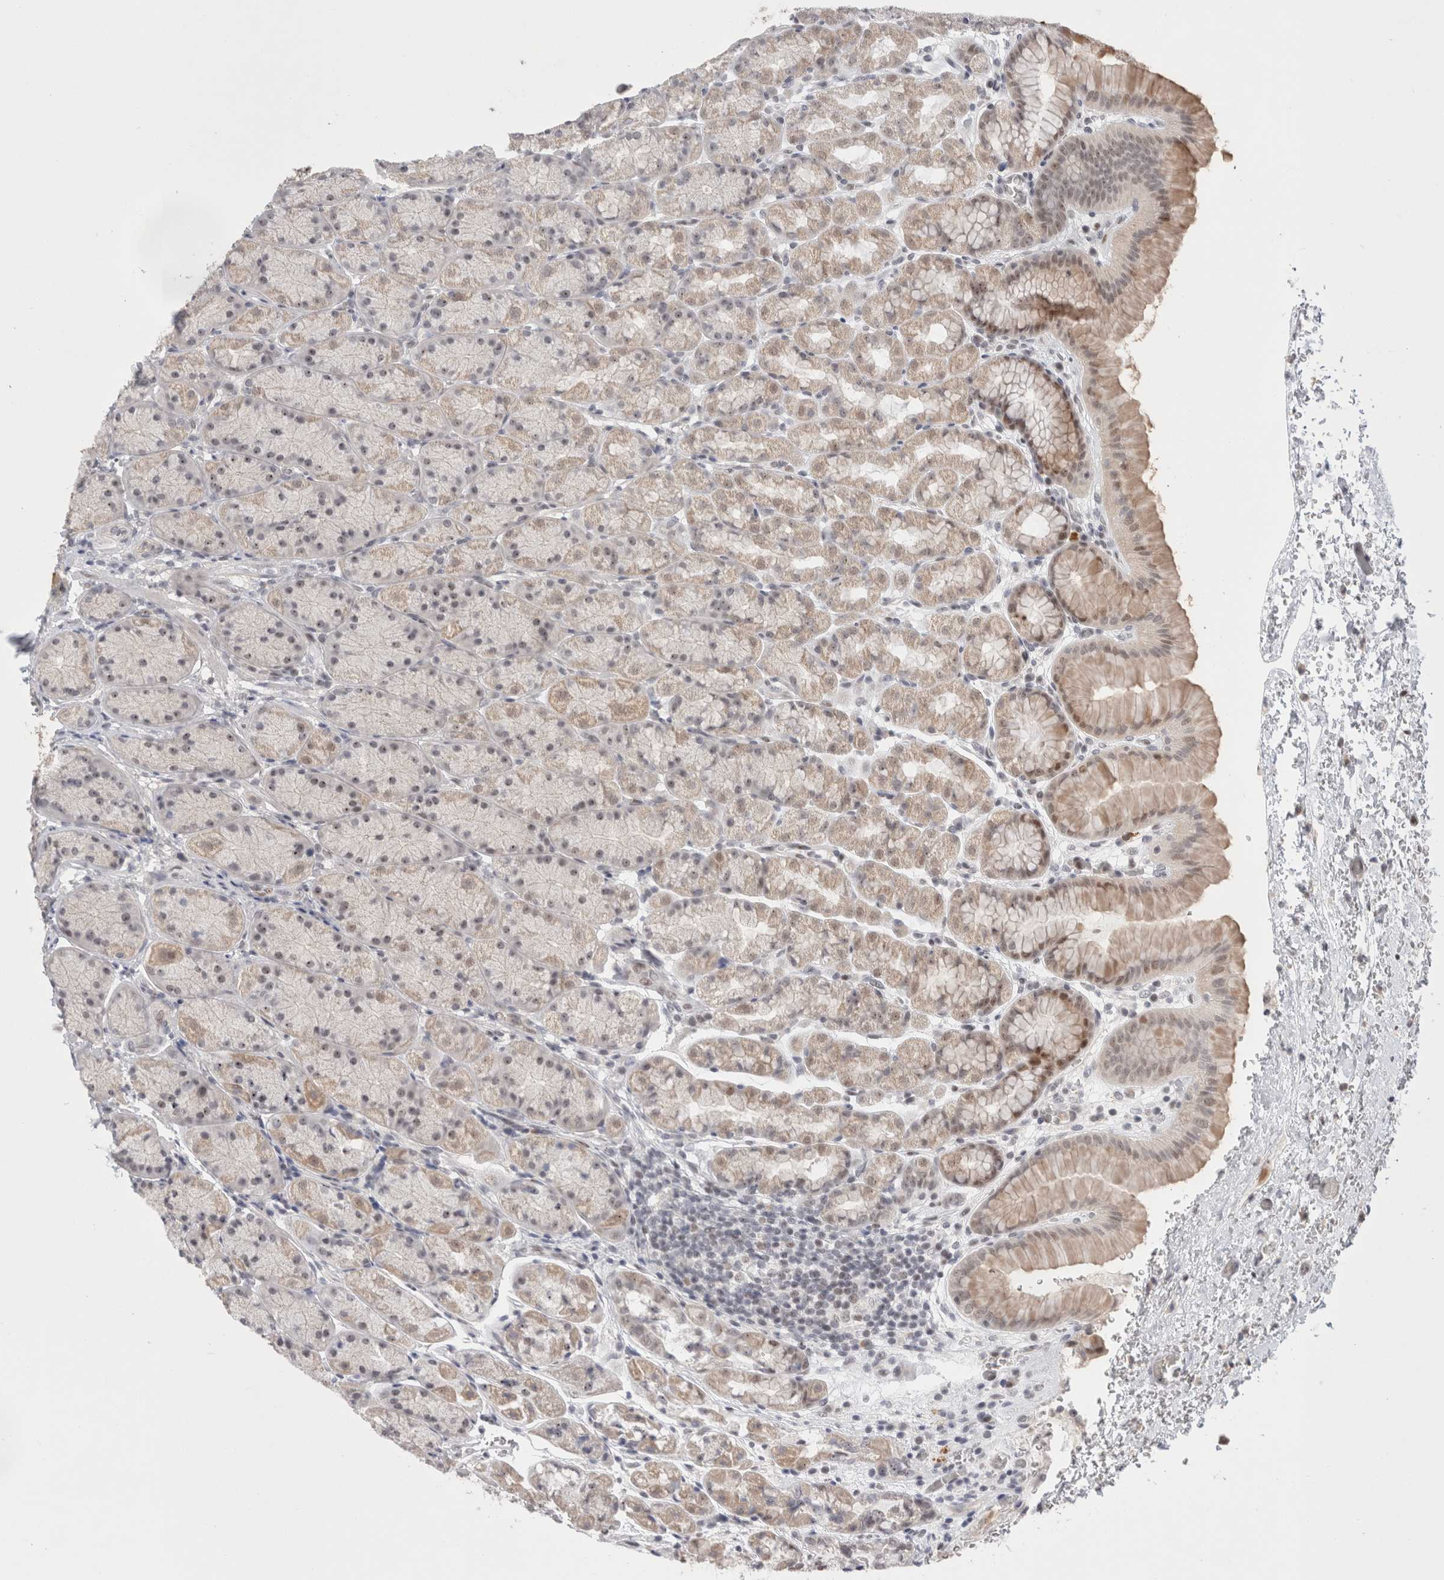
{"staining": {"intensity": "weak", "quantity": "25%-75%", "location": "cytoplasmic/membranous,nuclear"}, "tissue": "stomach", "cell_type": "Glandular cells", "image_type": "normal", "snomed": [{"axis": "morphology", "description": "Normal tissue, NOS"}, {"axis": "topography", "description": "Stomach"}], "caption": "Protein expression analysis of normal human stomach reveals weak cytoplasmic/membranous,nuclear staining in about 25%-75% of glandular cells. (DAB (3,3'-diaminobenzidine) IHC, brown staining for protein, blue staining for nuclei).", "gene": "SENP6", "patient": {"sex": "male", "age": 42}}